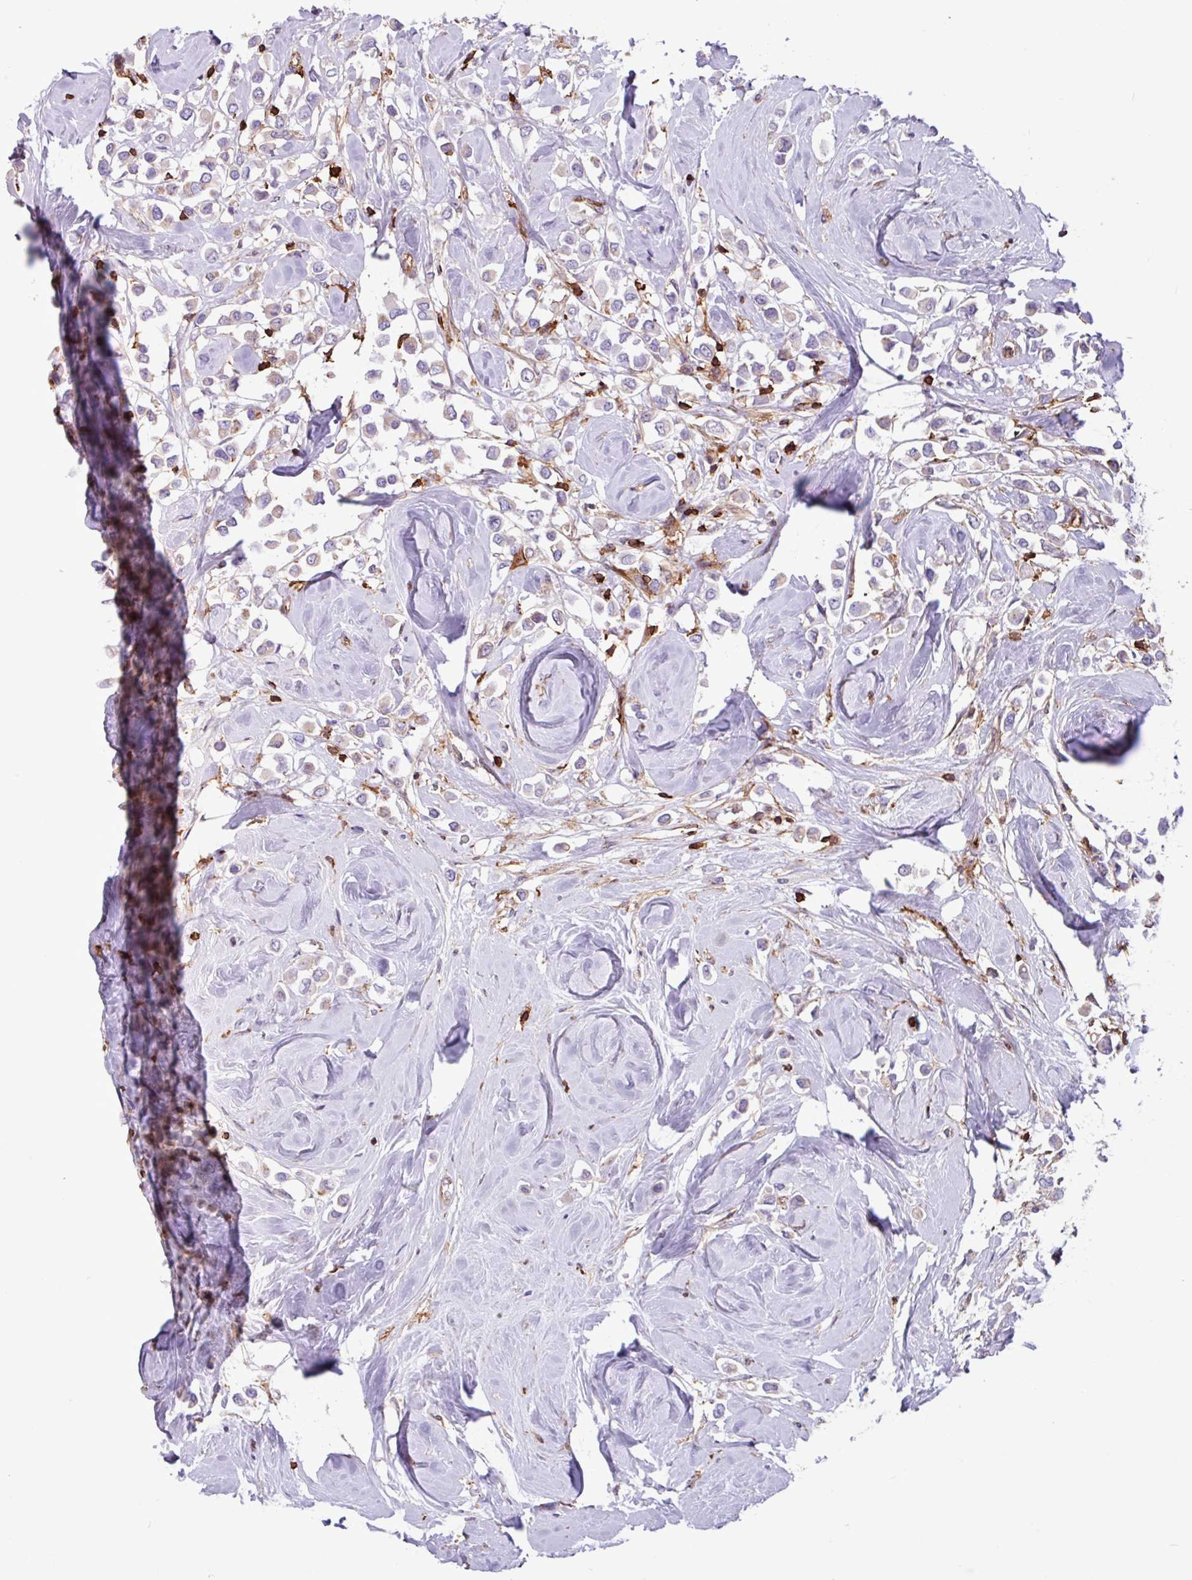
{"staining": {"intensity": "negative", "quantity": "none", "location": "none"}, "tissue": "breast cancer", "cell_type": "Tumor cells", "image_type": "cancer", "snomed": [{"axis": "morphology", "description": "Duct carcinoma"}, {"axis": "topography", "description": "Breast"}], "caption": "Tumor cells are negative for brown protein staining in breast cancer.", "gene": "PPP1R18", "patient": {"sex": "female", "age": 61}}